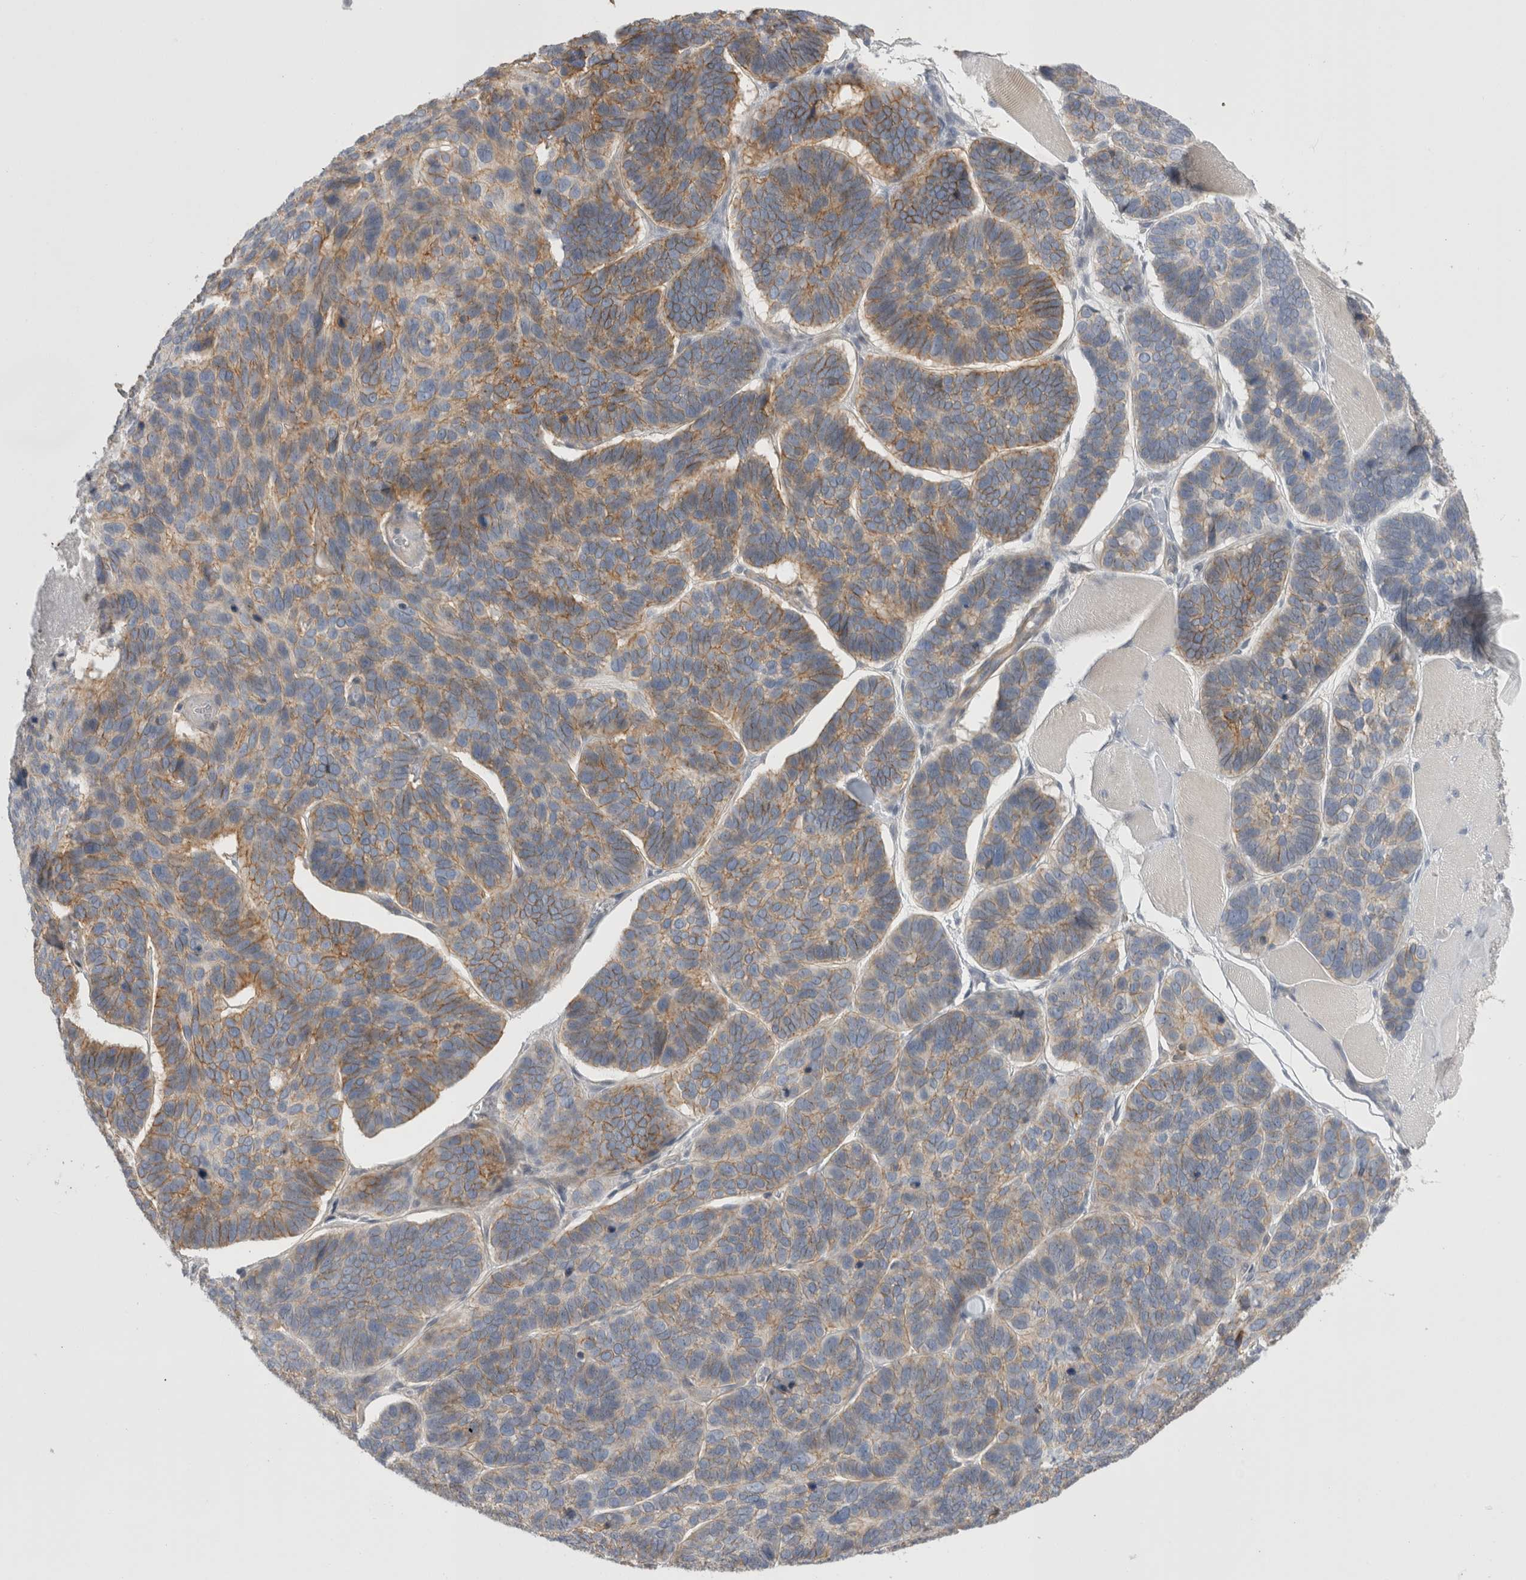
{"staining": {"intensity": "moderate", "quantity": "25%-75%", "location": "cytoplasmic/membranous"}, "tissue": "skin cancer", "cell_type": "Tumor cells", "image_type": "cancer", "snomed": [{"axis": "morphology", "description": "Basal cell carcinoma"}, {"axis": "topography", "description": "Skin"}], "caption": "The histopathology image displays a brown stain indicating the presence of a protein in the cytoplasmic/membranous of tumor cells in skin cancer.", "gene": "VANGL1", "patient": {"sex": "male", "age": 62}}